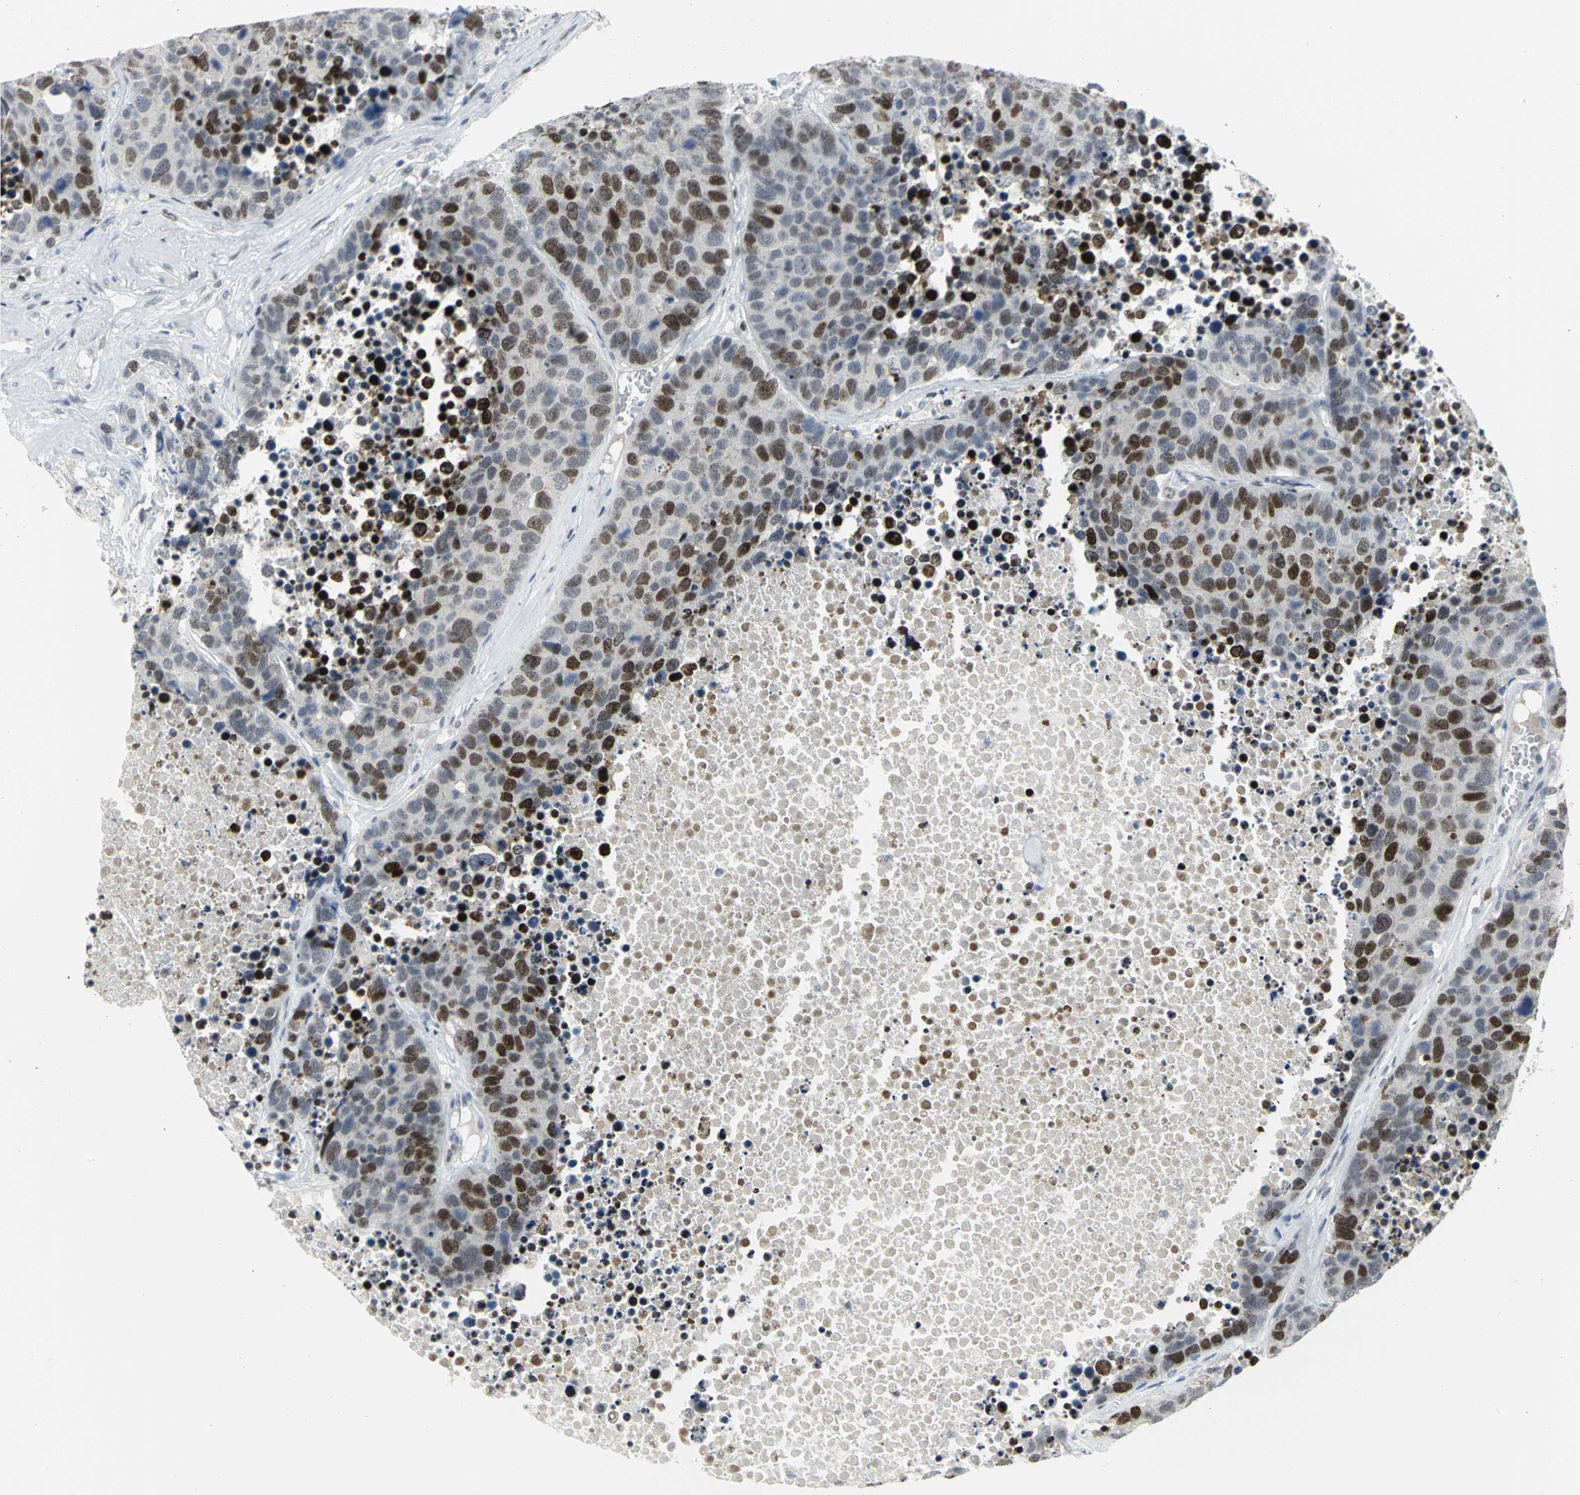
{"staining": {"intensity": "strong", "quantity": "25%-75%", "location": "nuclear"}, "tissue": "carcinoid", "cell_type": "Tumor cells", "image_type": "cancer", "snomed": [{"axis": "morphology", "description": "Carcinoid, malignant, NOS"}, {"axis": "topography", "description": "Lung"}], "caption": "Approximately 25%-75% of tumor cells in carcinoid display strong nuclear protein positivity as visualized by brown immunohistochemical staining.", "gene": "RPA1", "patient": {"sex": "male", "age": 60}}